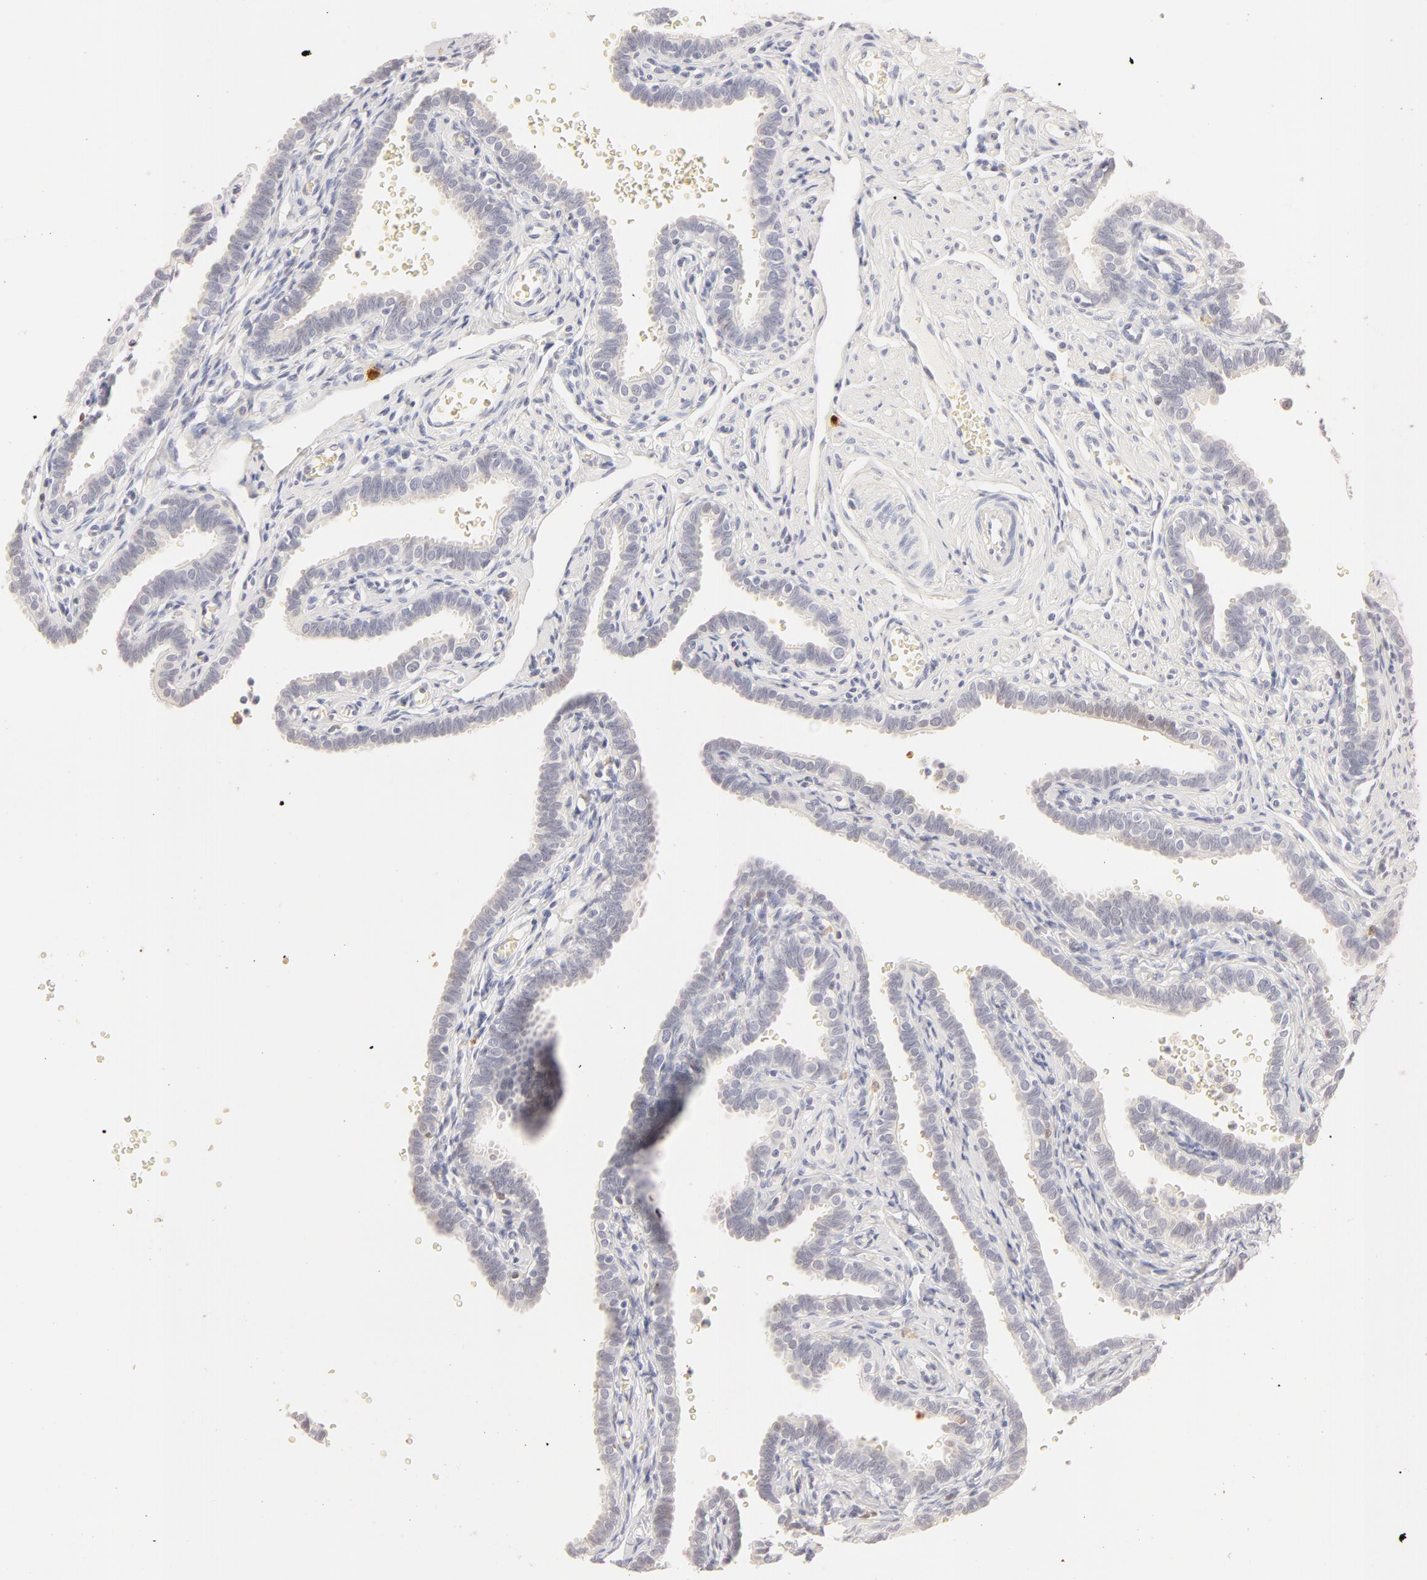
{"staining": {"intensity": "negative", "quantity": "none", "location": "none"}, "tissue": "fallopian tube", "cell_type": "Glandular cells", "image_type": "normal", "snomed": [{"axis": "morphology", "description": "Normal tissue, NOS"}, {"axis": "topography", "description": "Fallopian tube"}], "caption": "DAB immunohistochemical staining of normal human fallopian tube shows no significant staining in glandular cells.", "gene": "CA2", "patient": {"sex": "female", "age": 35}}